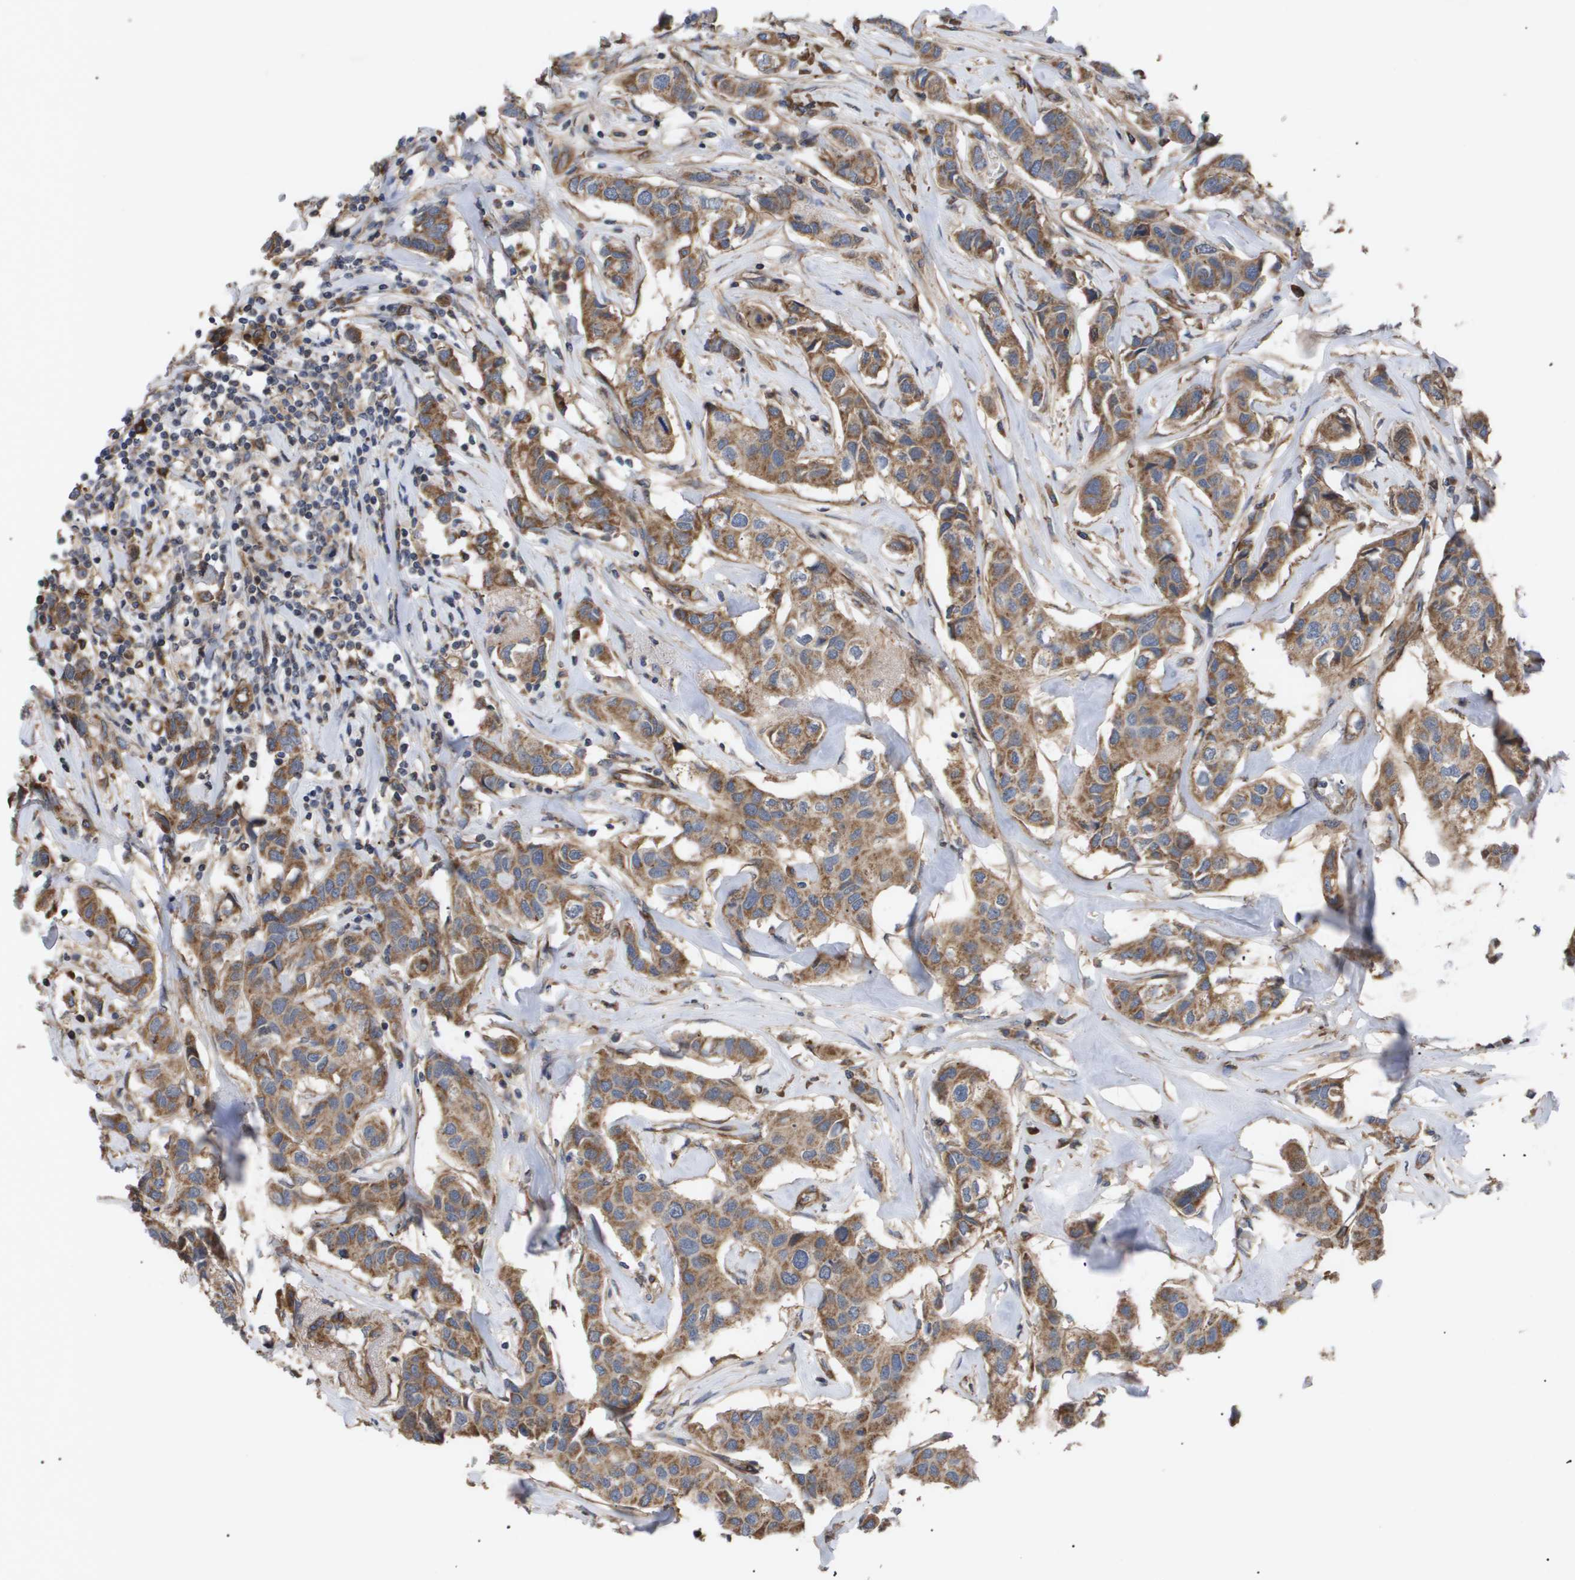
{"staining": {"intensity": "moderate", "quantity": ">75%", "location": "cytoplasmic/membranous"}, "tissue": "breast cancer", "cell_type": "Tumor cells", "image_type": "cancer", "snomed": [{"axis": "morphology", "description": "Duct carcinoma"}, {"axis": "topography", "description": "Breast"}], "caption": "Protein expression analysis of human breast cancer reveals moderate cytoplasmic/membranous staining in approximately >75% of tumor cells.", "gene": "TNS1", "patient": {"sex": "female", "age": 80}}